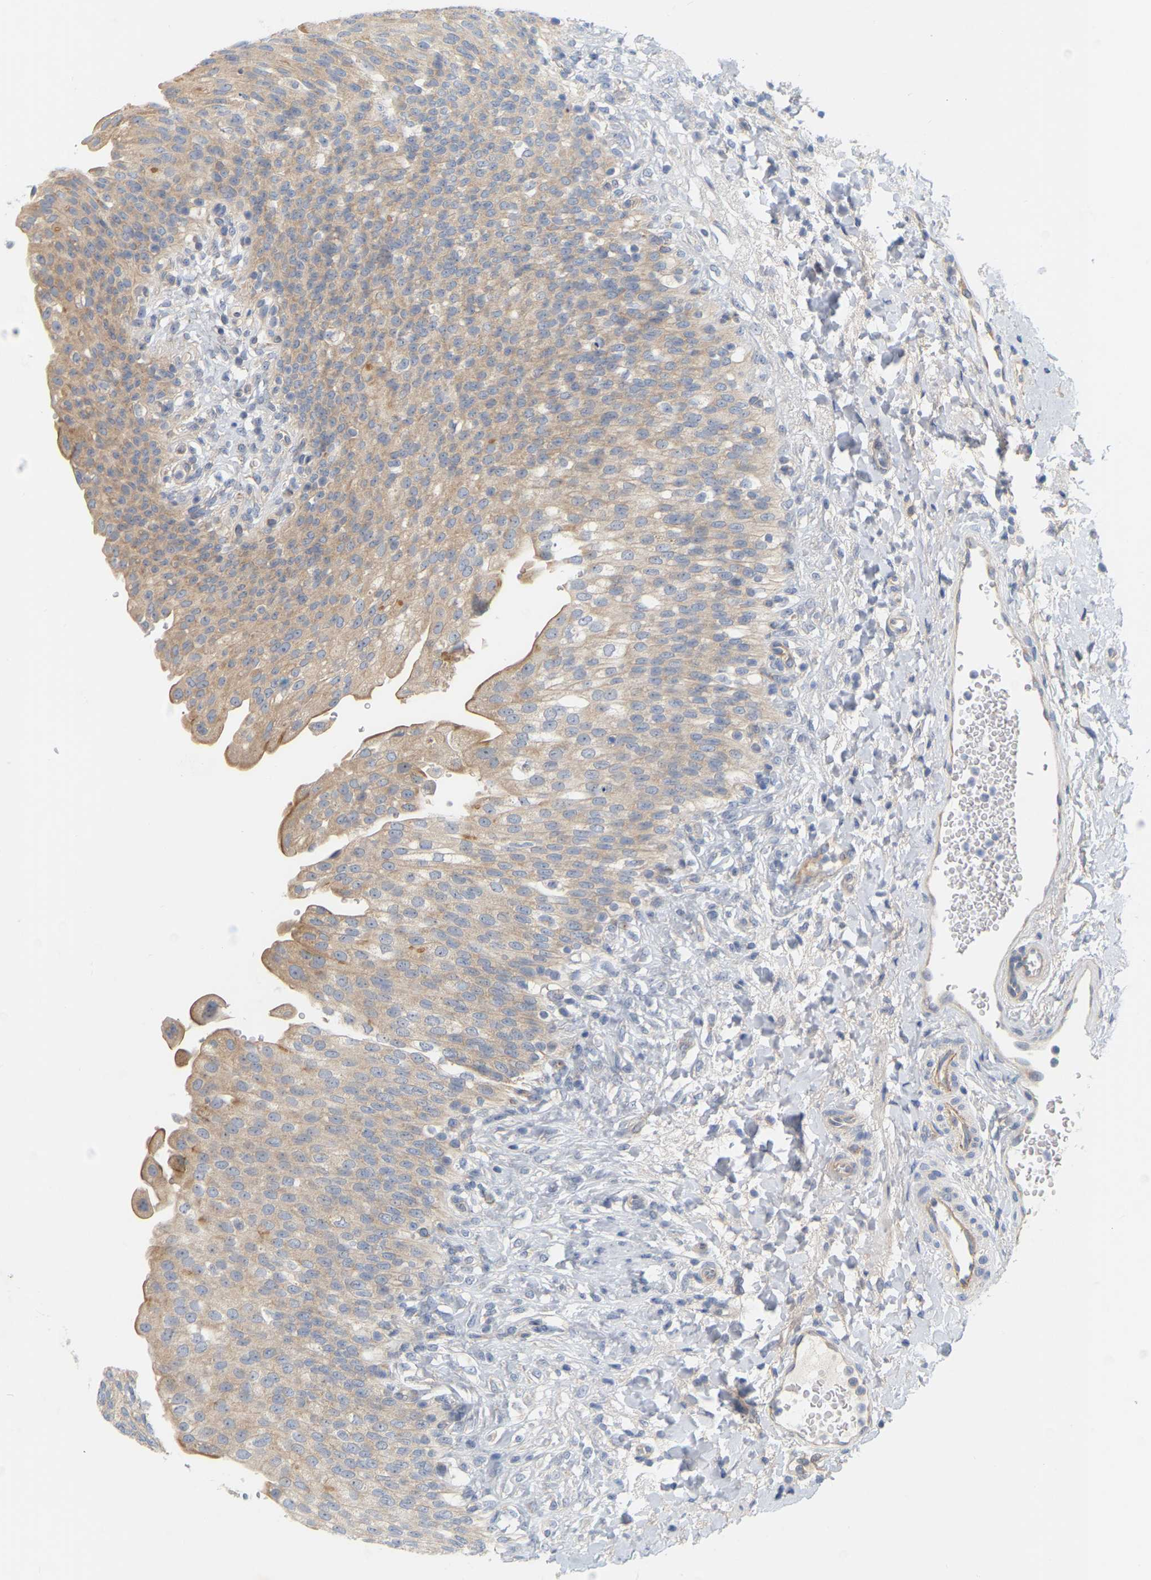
{"staining": {"intensity": "moderate", "quantity": ">75%", "location": "cytoplasmic/membranous"}, "tissue": "urinary bladder", "cell_type": "Urothelial cells", "image_type": "normal", "snomed": [{"axis": "morphology", "description": "Urothelial carcinoma, High grade"}, {"axis": "topography", "description": "Urinary bladder"}], "caption": "Immunohistochemical staining of benign urinary bladder shows medium levels of moderate cytoplasmic/membranous expression in about >75% of urothelial cells. (DAB IHC, brown staining for protein, blue staining for nuclei).", "gene": "MINDY4", "patient": {"sex": "male", "age": 46}}